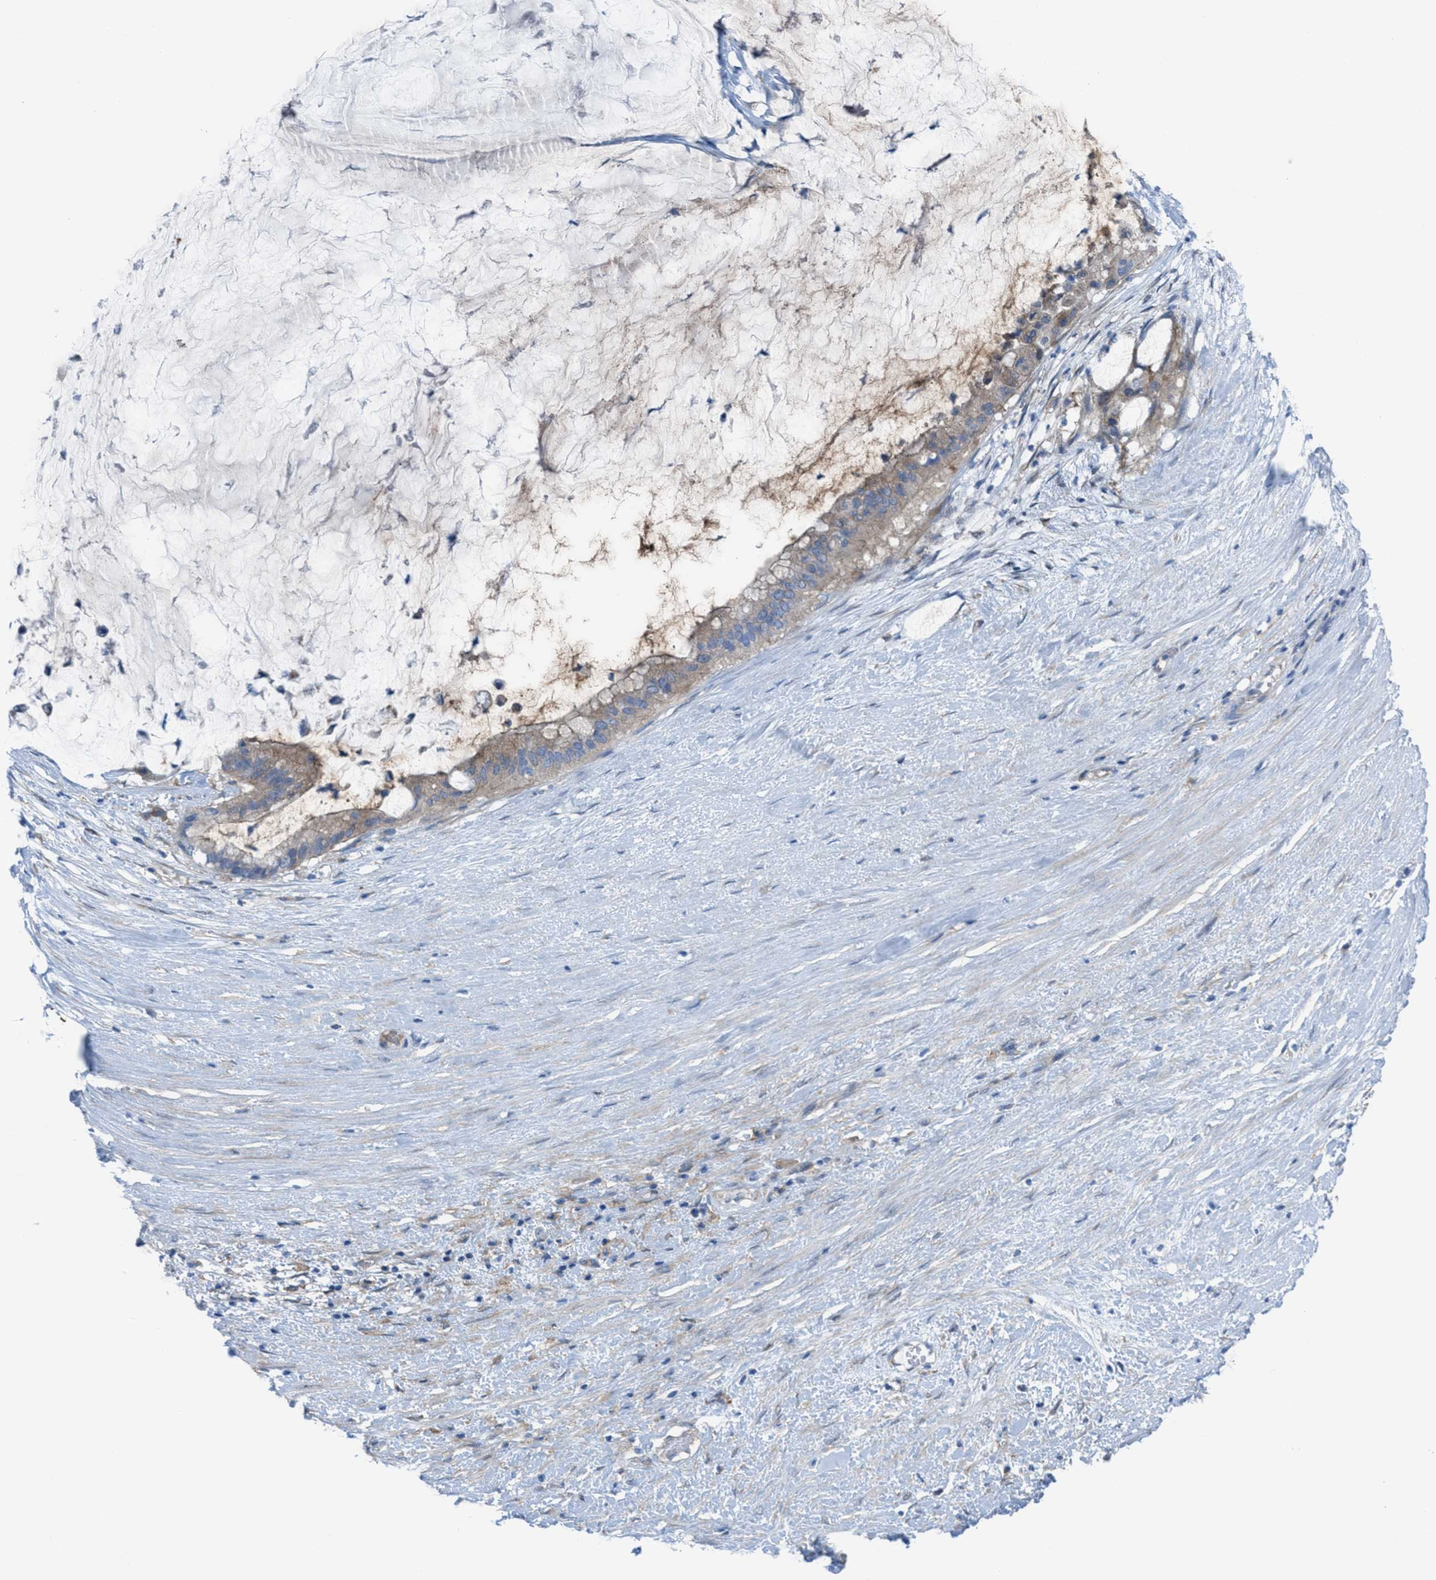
{"staining": {"intensity": "weak", "quantity": ">75%", "location": "cytoplasmic/membranous"}, "tissue": "pancreatic cancer", "cell_type": "Tumor cells", "image_type": "cancer", "snomed": [{"axis": "morphology", "description": "Adenocarcinoma, NOS"}, {"axis": "topography", "description": "Pancreas"}], "caption": "Immunohistochemistry (IHC) (DAB) staining of adenocarcinoma (pancreatic) displays weak cytoplasmic/membranous protein staining in approximately >75% of tumor cells. The staining was performed using DAB (3,3'-diaminobenzidine) to visualize the protein expression in brown, while the nuclei were stained in blue with hematoxylin (Magnification: 20x).", "gene": "EGFR", "patient": {"sex": "male", "age": 41}}